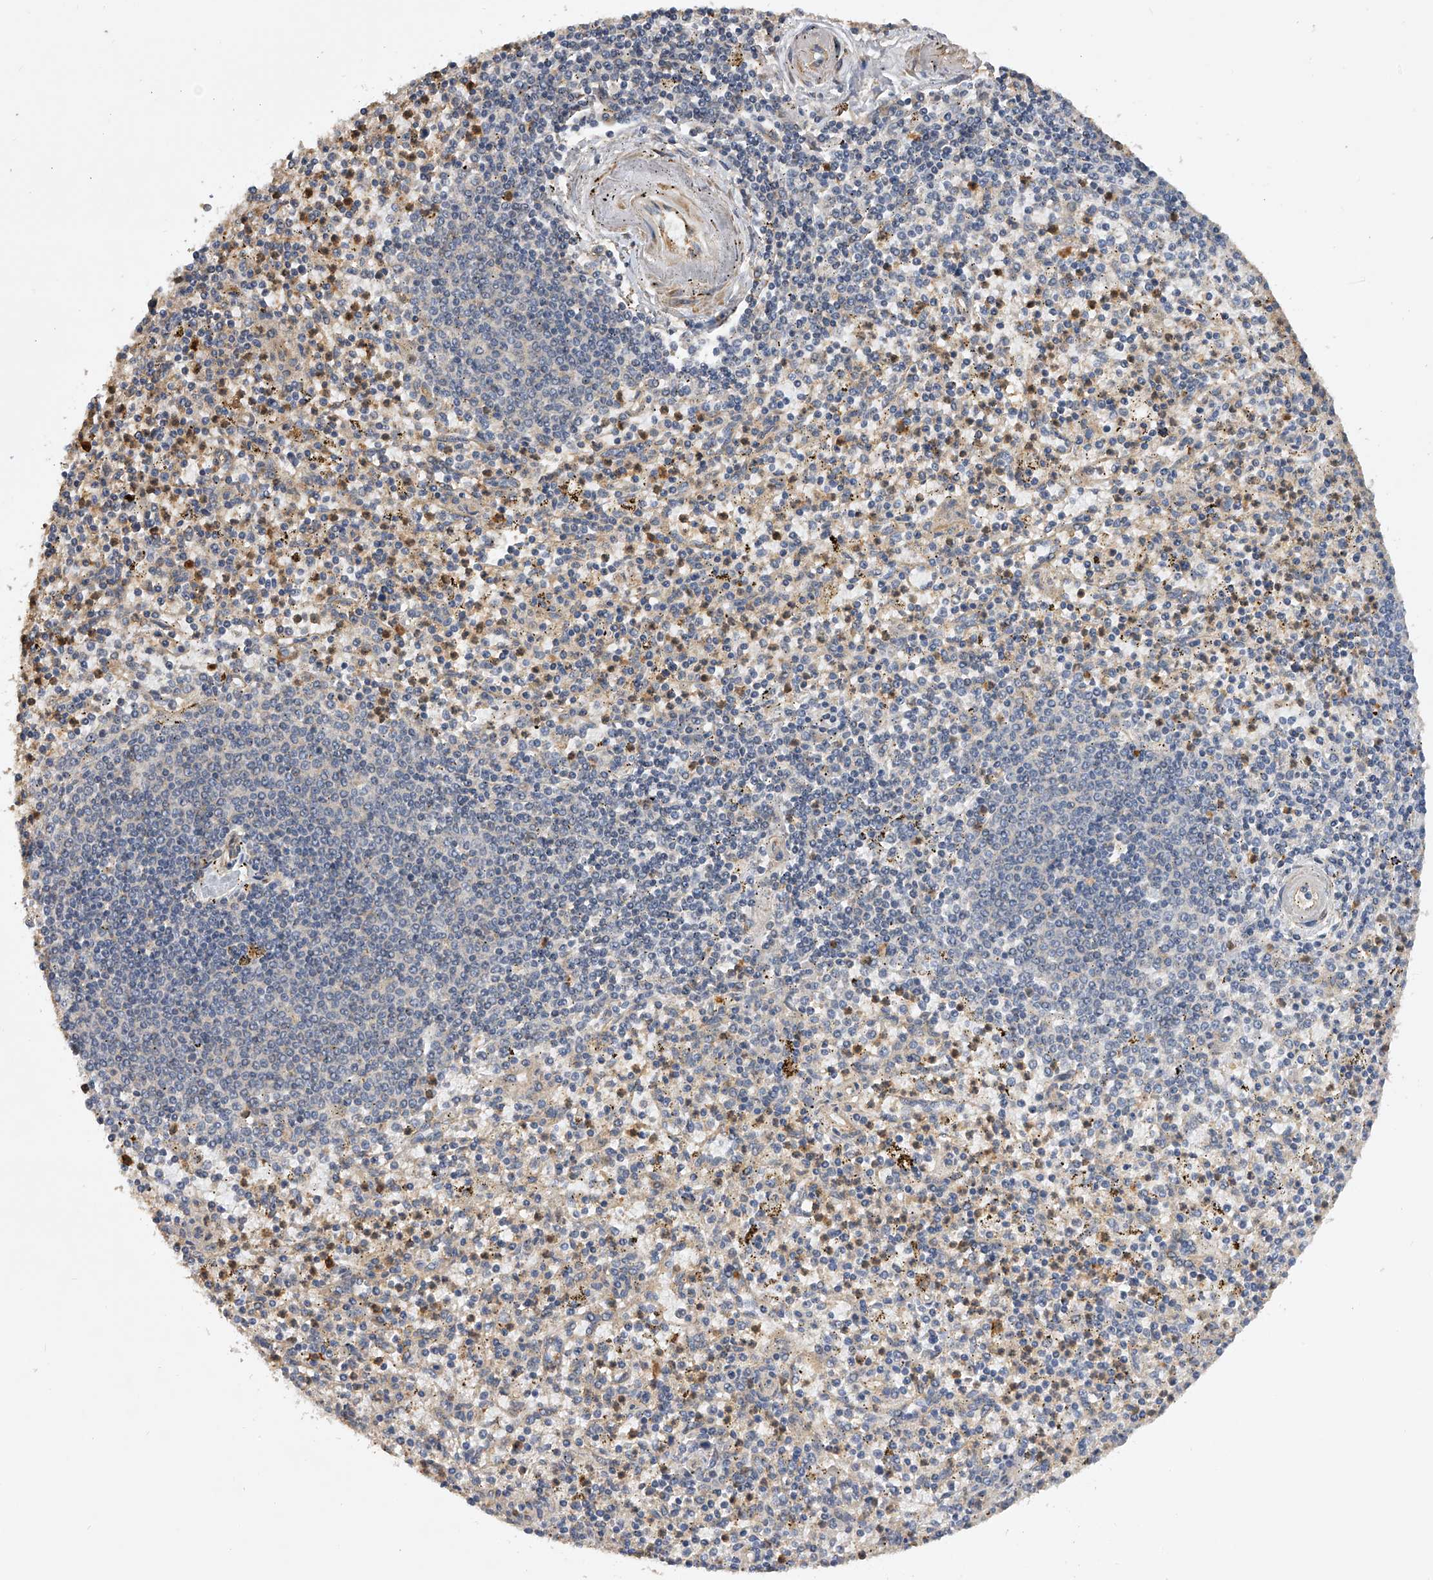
{"staining": {"intensity": "negative", "quantity": "none", "location": "none"}, "tissue": "spleen", "cell_type": "Cells in red pulp", "image_type": "normal", "snomed": [{"axis": "morphology", "description": "Normal tissue, NOS"}, {"axis": "topography", "description": "Spleen"}], "caption": "An immunohistochemistry (IHC) image of benign spleen is shown. There is no staining in cells in red pulp of spleen. (DAB (3,3'-diaminobenzidine) IHC visualized using brightfield microscopy, high magnification).", "gene": "PTPRA", "patient": {"sex": "male", "age": 72}}